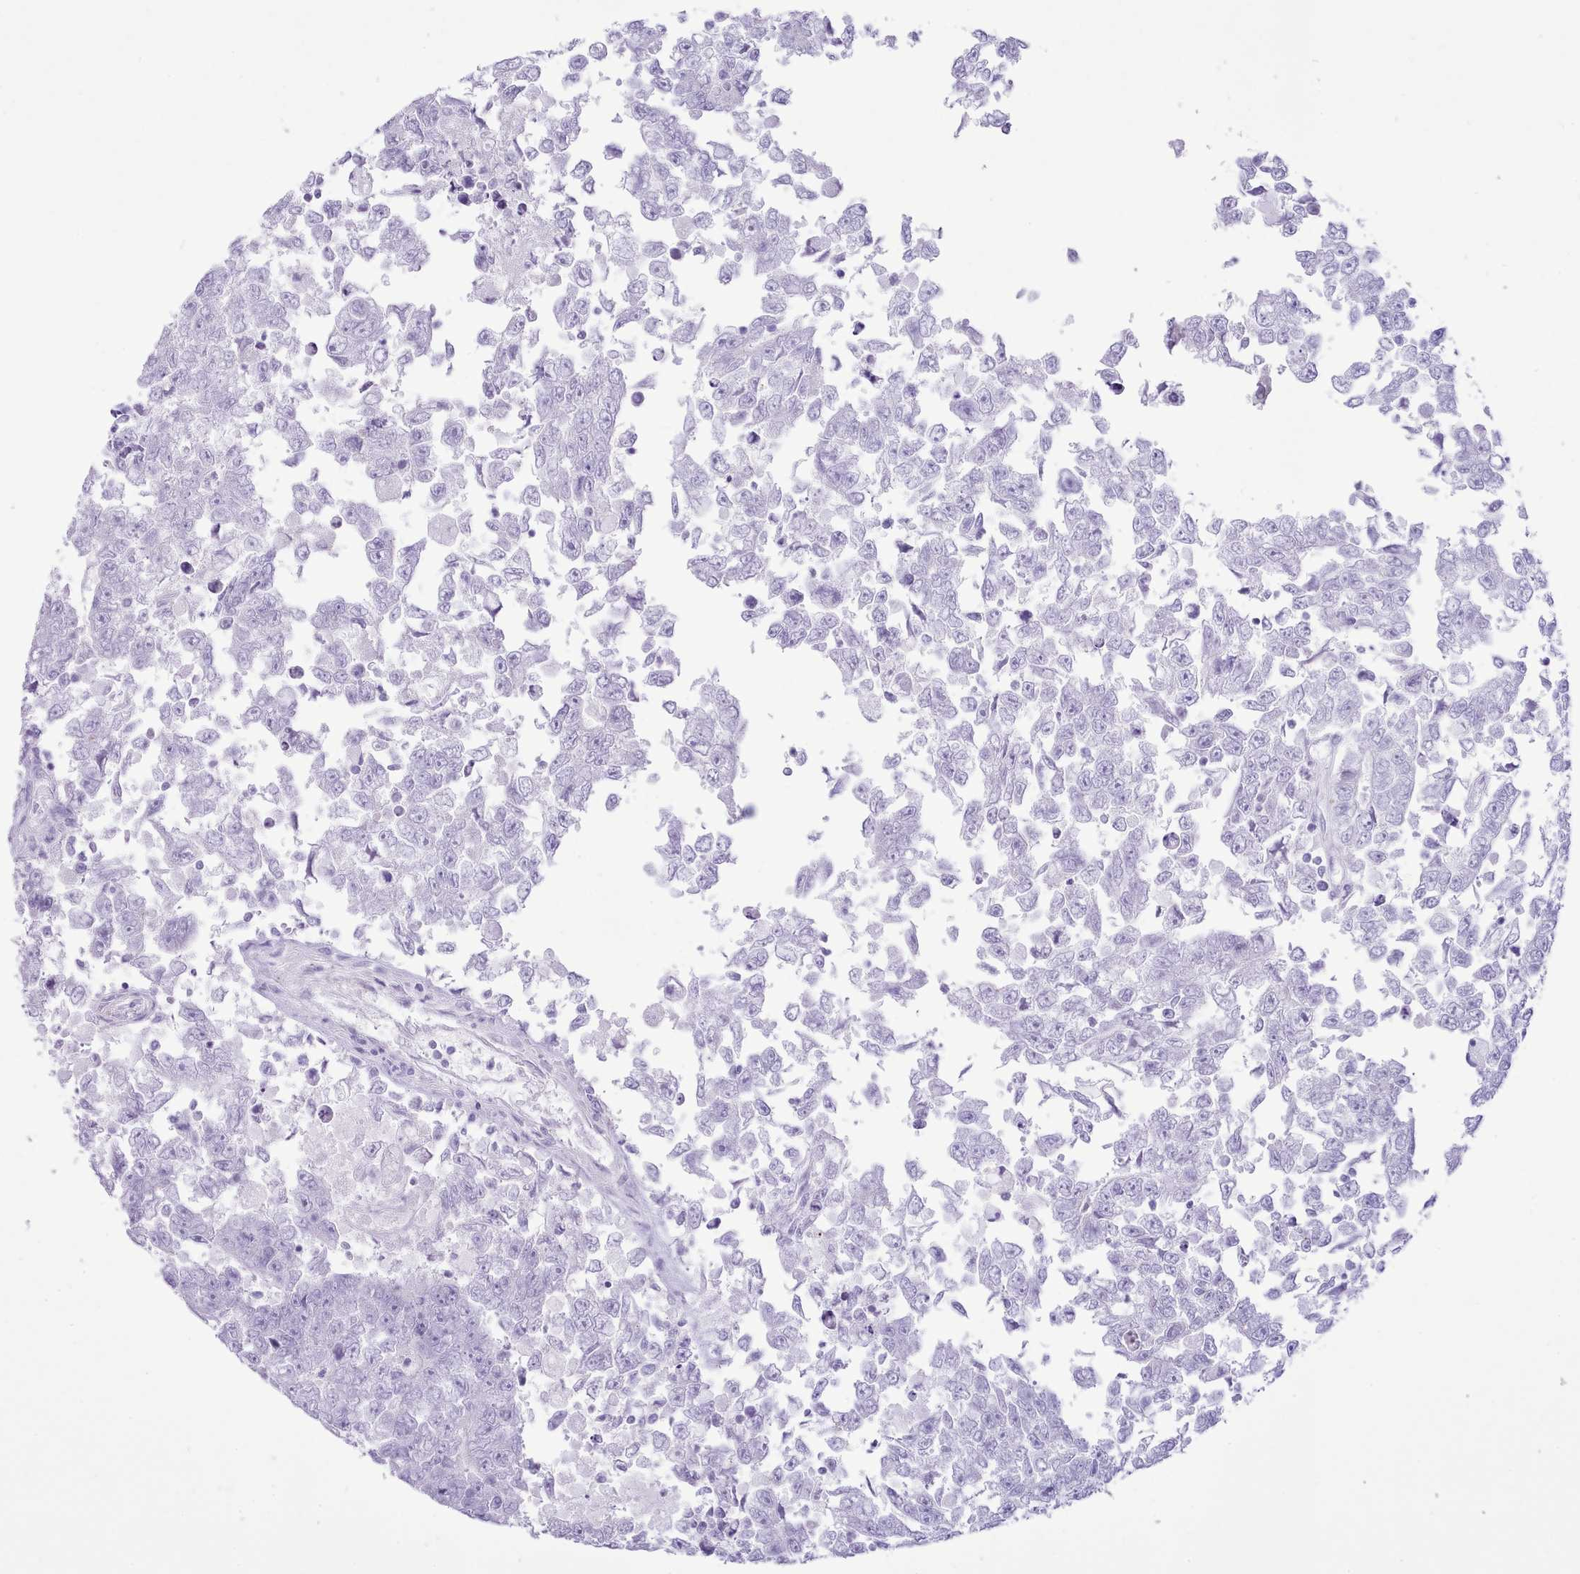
{"staining": {"intensity": "negative", "quantity": "none", "location": "none"}, "tissue": "testis cancer", "cell_type": "Tumor cells", "image_type": "cancer", "snomed": [{"axis": "morphology", "description": "Carcinoma, Embryonal, NOS"}, {"axis": "topography", "description": "Testis"}], "caption": "Immunohistochemistry of human testis embryonal carcinoma shows no expression in tumor cells.", "gene": "MDFI", "patient": {"sex": "male", "age": 25}}